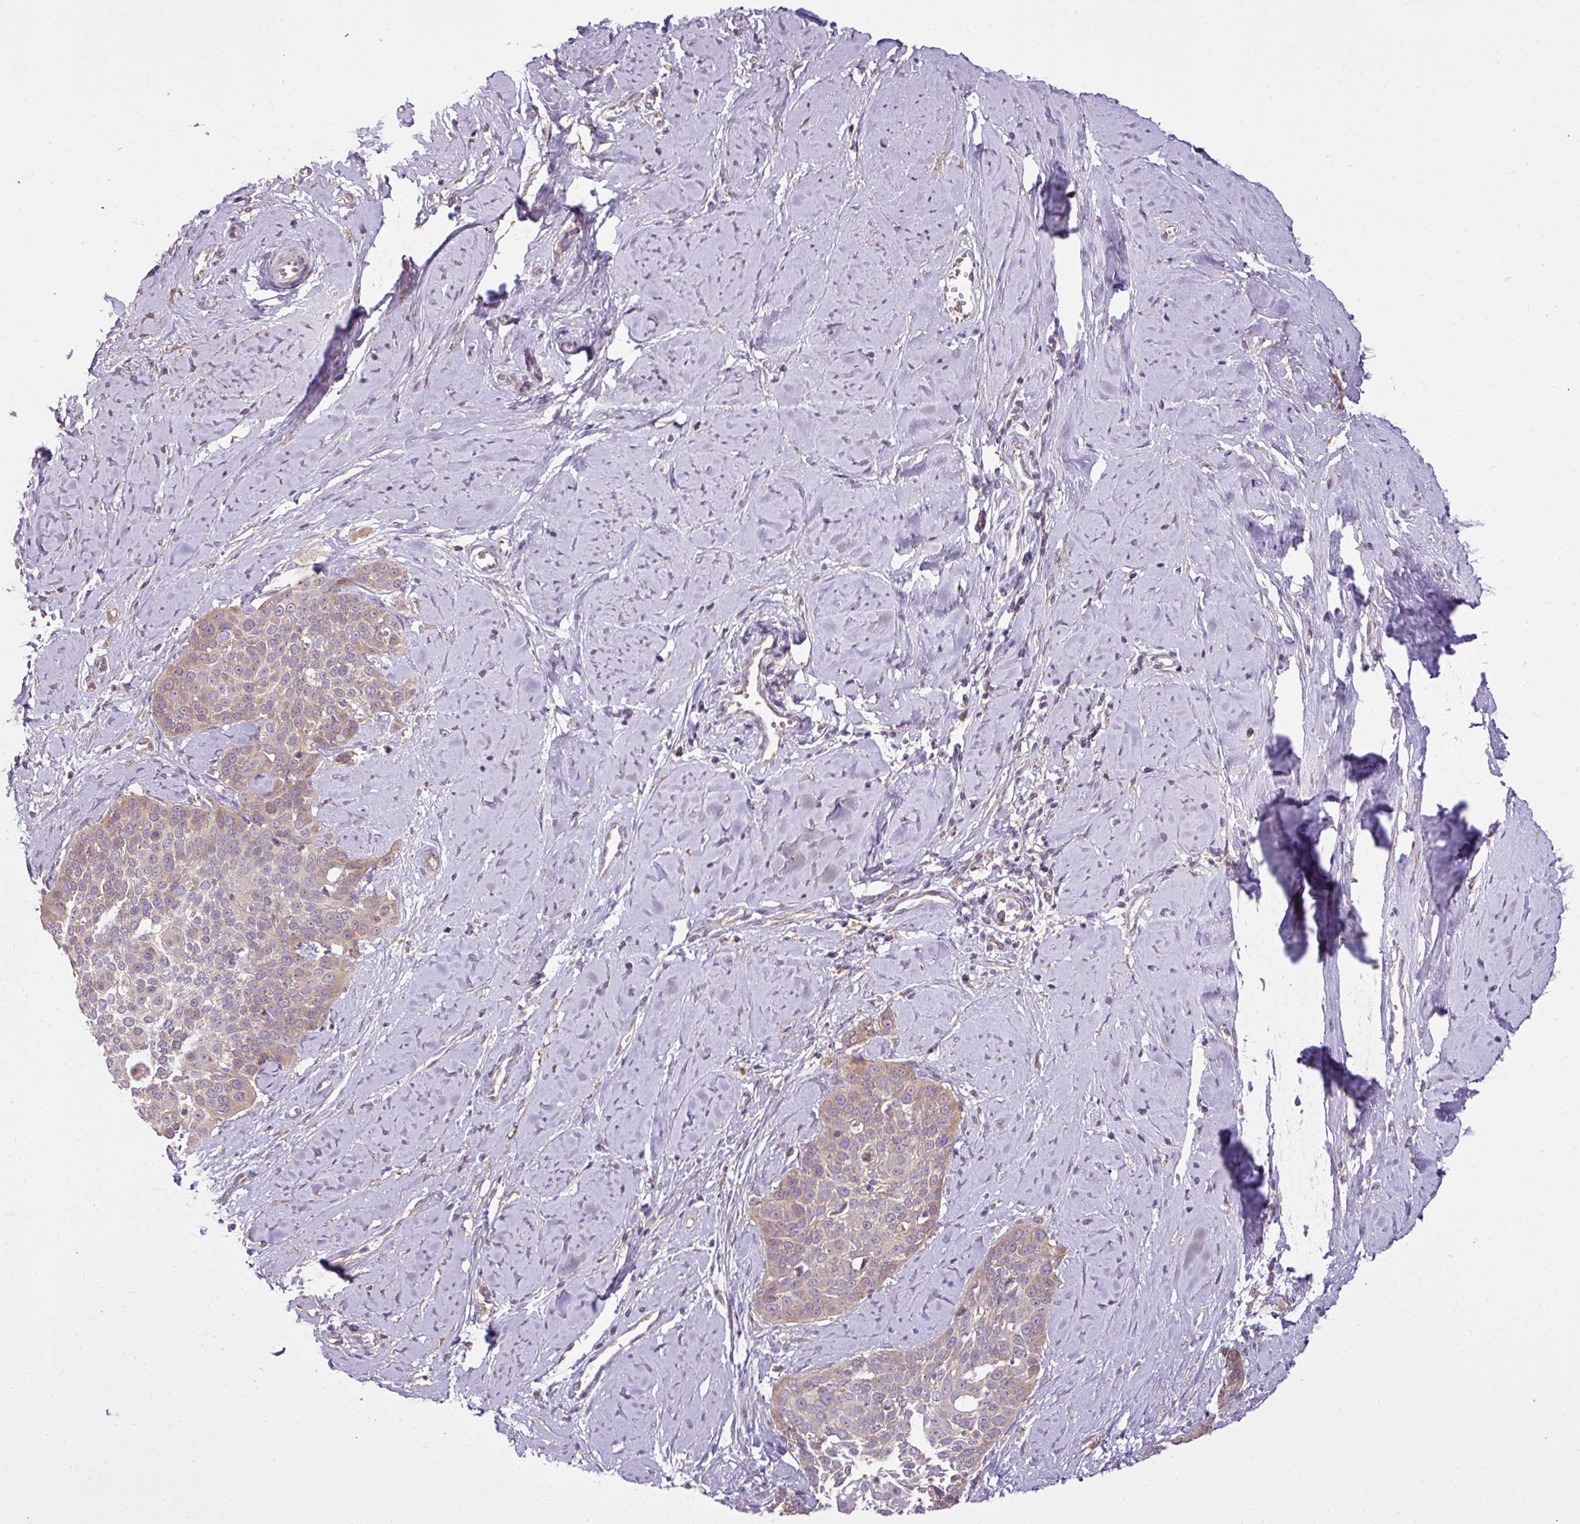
{"staining": {"intensity": "negative", "quantity": "none", "location": "none"}, "tissue": "cervical cancer", "cell_type": "Tumor cells", "image_type": "cancer", "snomed": [{"axis": "morphology", "description": "Squamous cell carcinoma, NOS"}, {"axis": "topography", "description": "Cervix"}], "caption": "Tumor cells are negative for brown protein staining in cervical cancer. The staining is performed using DAB (3,3'-diaminobenzidine) brown chromogen with nuclei counter-stained in using hematoxylin.", "gene": "COX18", "patient": {"sex": "female", "age": 44}}